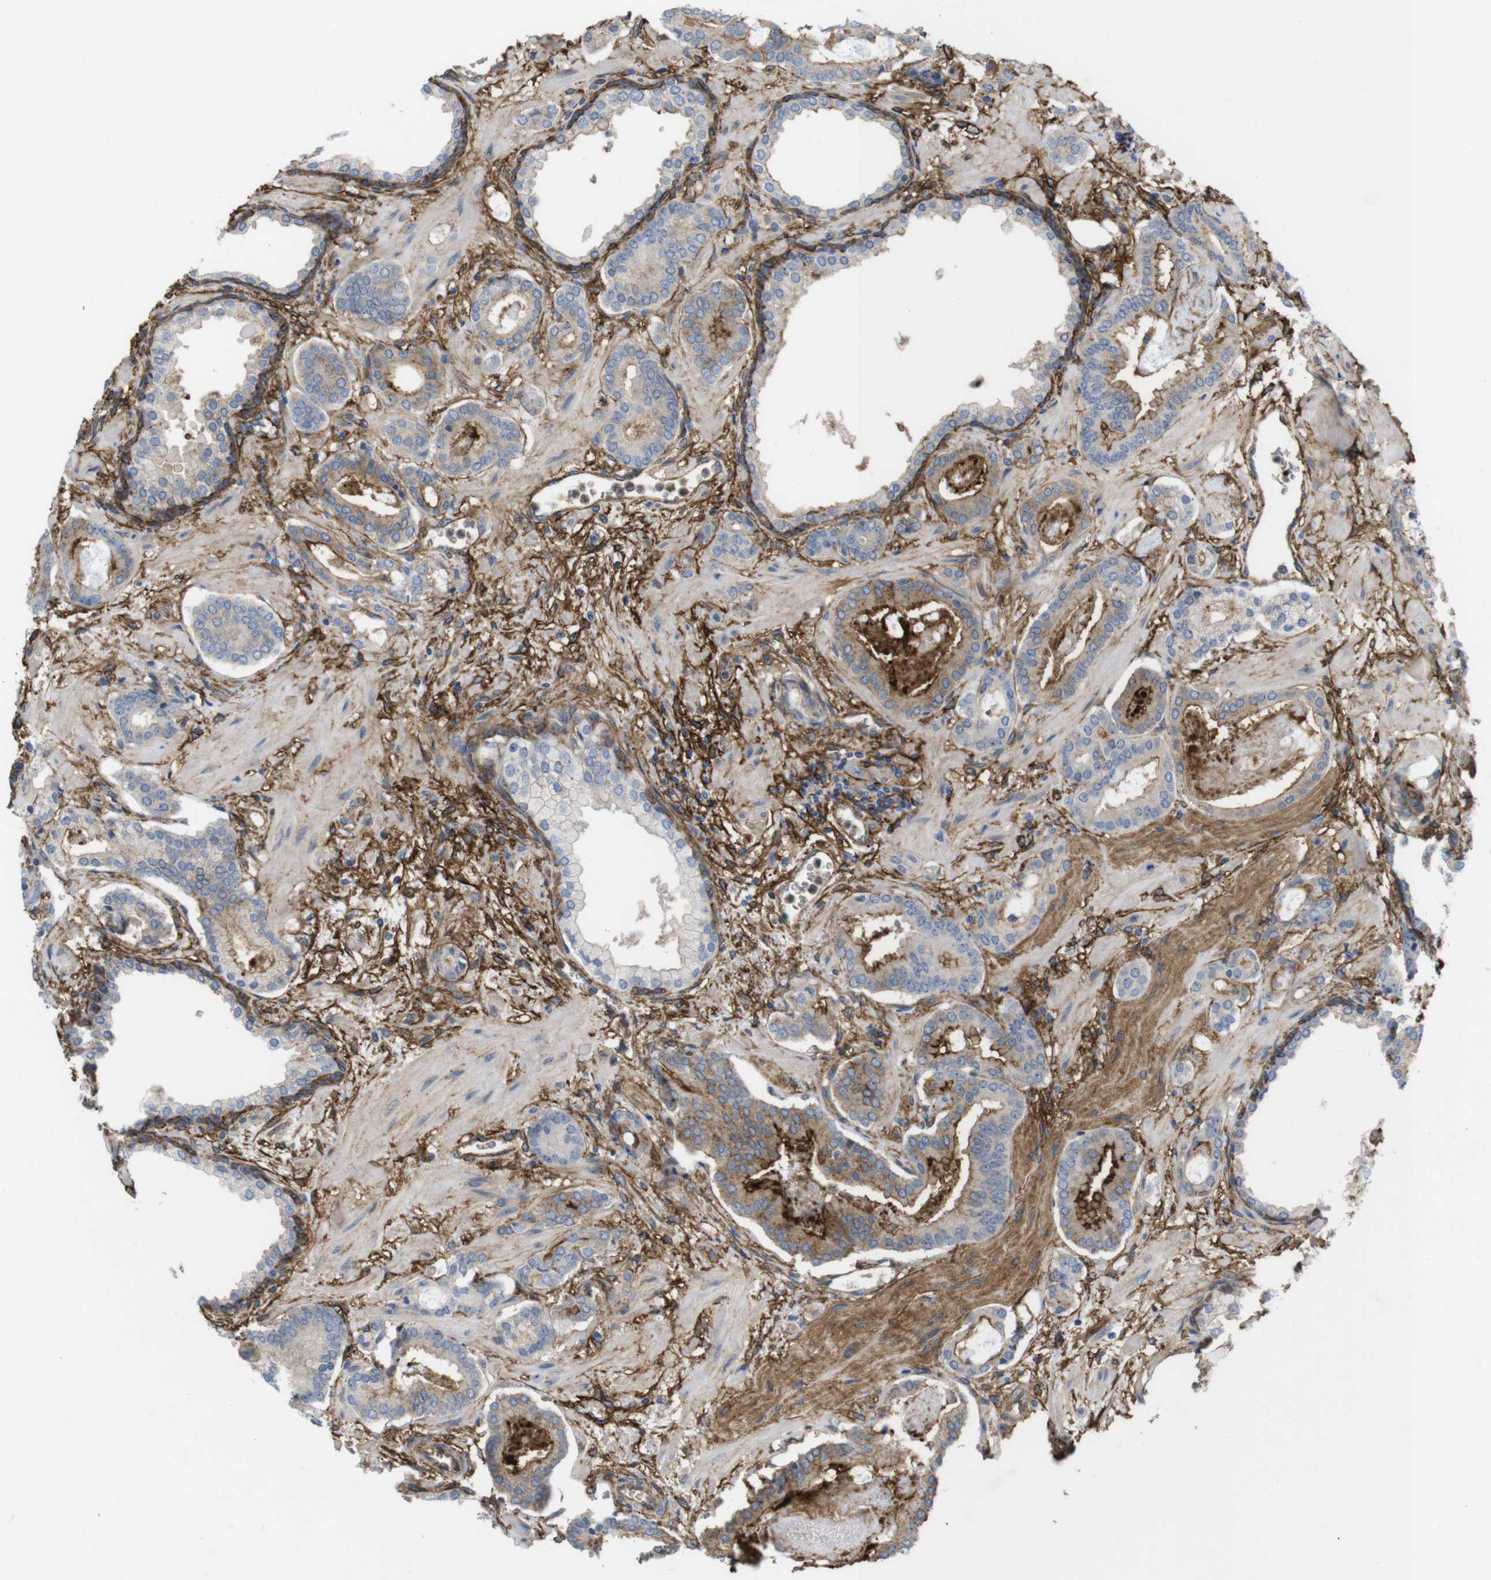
{"staining": {"intensity": "strong", "quantity": "<25%", "location": "cytoplasmic/membranous"}, "tissue": "prostate cancer", "cell_type": "Tumor cells", "image_type": "cancer", "snomed": [{"axis": "morphology", "description": "Adenocarcinoma, Low grade"}, {"axis": "topography", "description": "Prostate"}], "caption": "Immunohistochemistry (IHC) of human low-grade adenocarcinoma (prostate) displays medium levels of strong cytoplasmic/membranous staining in approximately <25% of tumor cells.", "gene": "CYBRD1", "patient": {"sex": "male", "age": 53}}